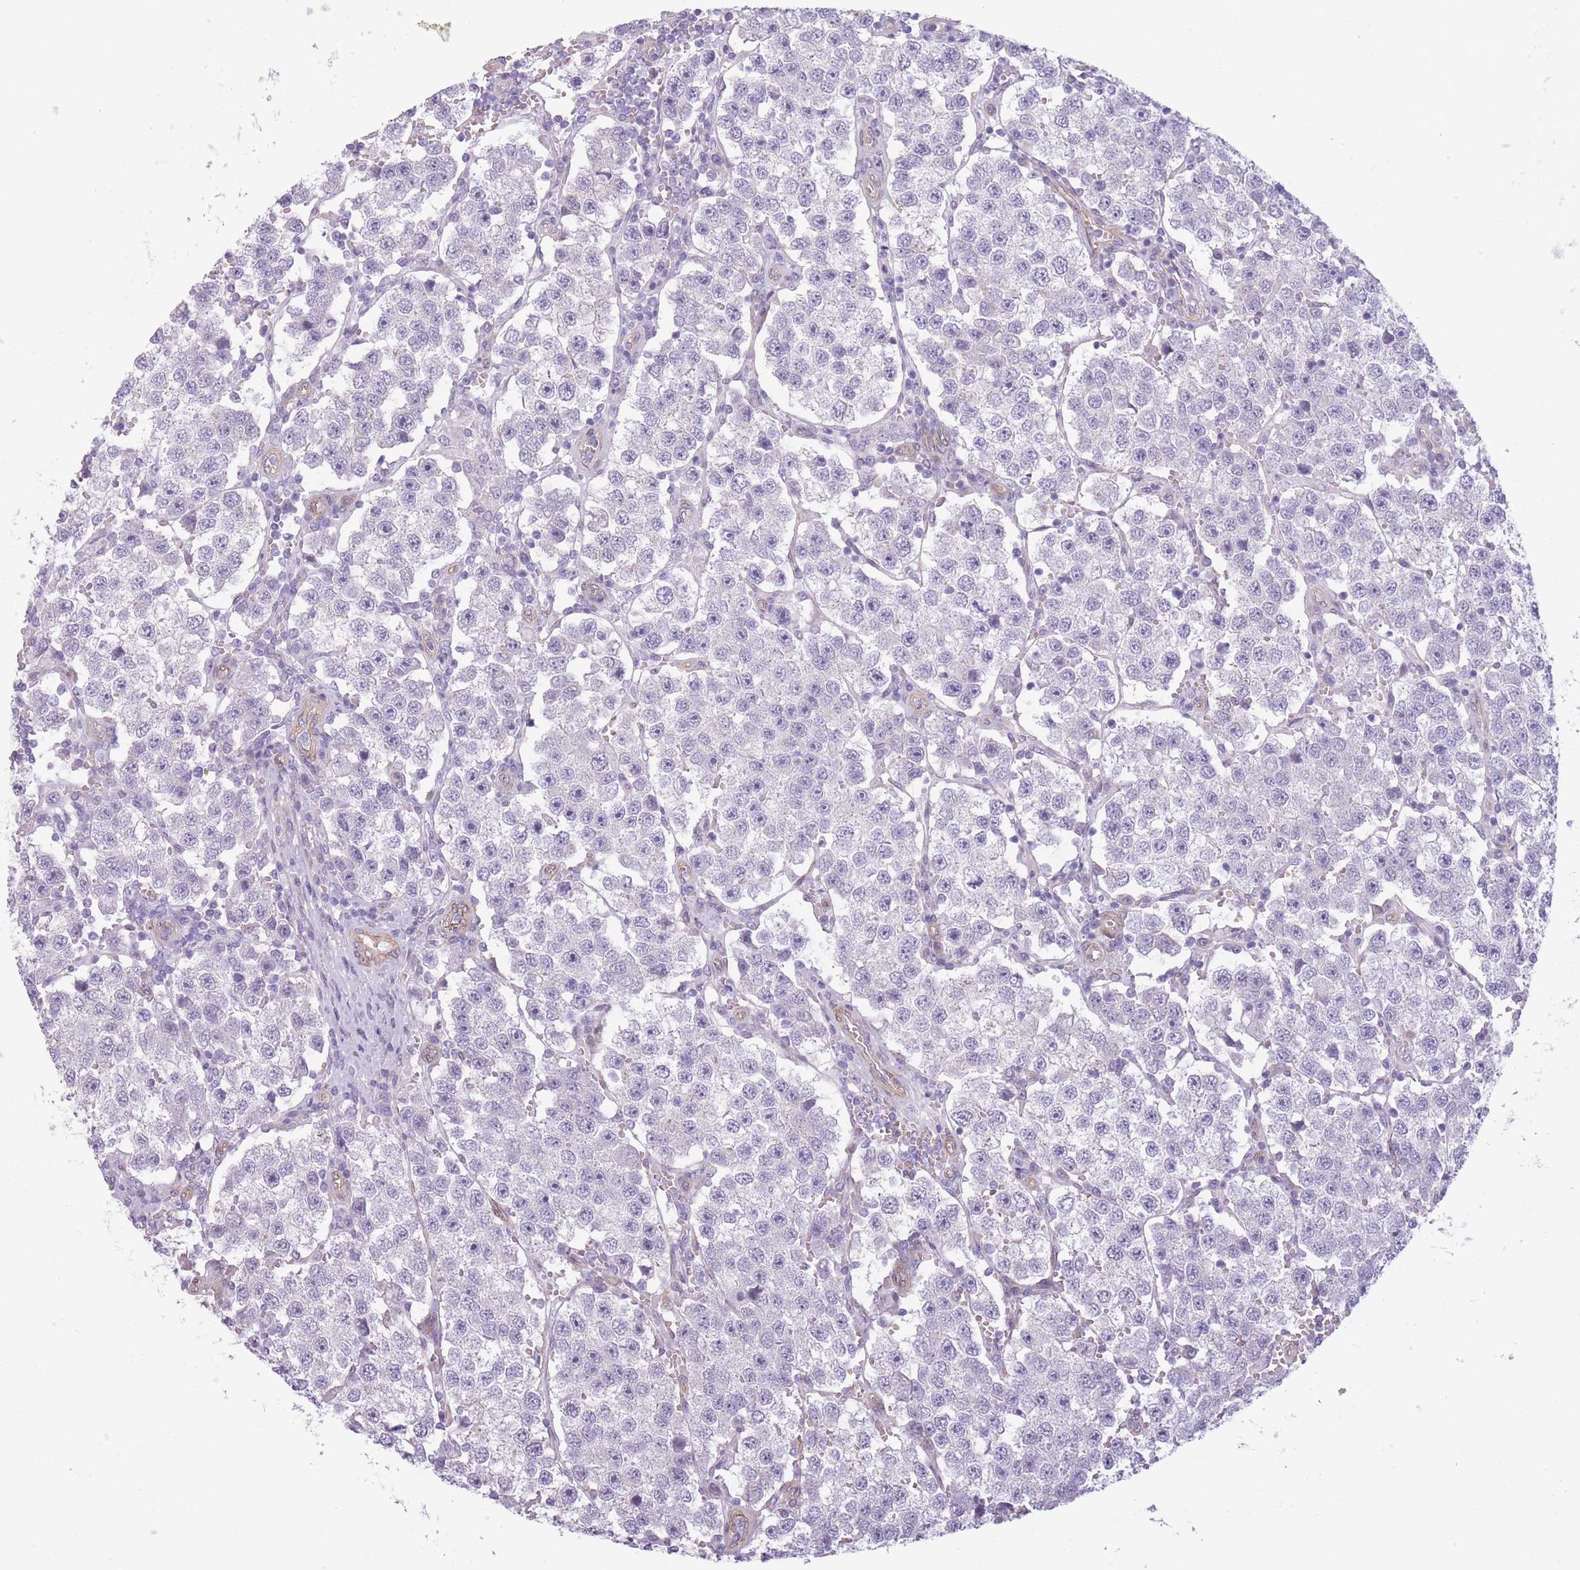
{"staining": {"intensity": "negative", "quantity": "none", "location": "none"}, "tissue": "testis cancer", "cell_type": "Tumor cells", "image_type": "cancer", "snomed": [{"axis": "morphology", "description": "Seminoma, NOS"}, {"axis": "topography", "description": "Testis"}], "caption": "Tumor cells show no significant protein staining in testis seminoma.", "gene": "OR6B3", "patient": {"sex": "male", "age": 37}}